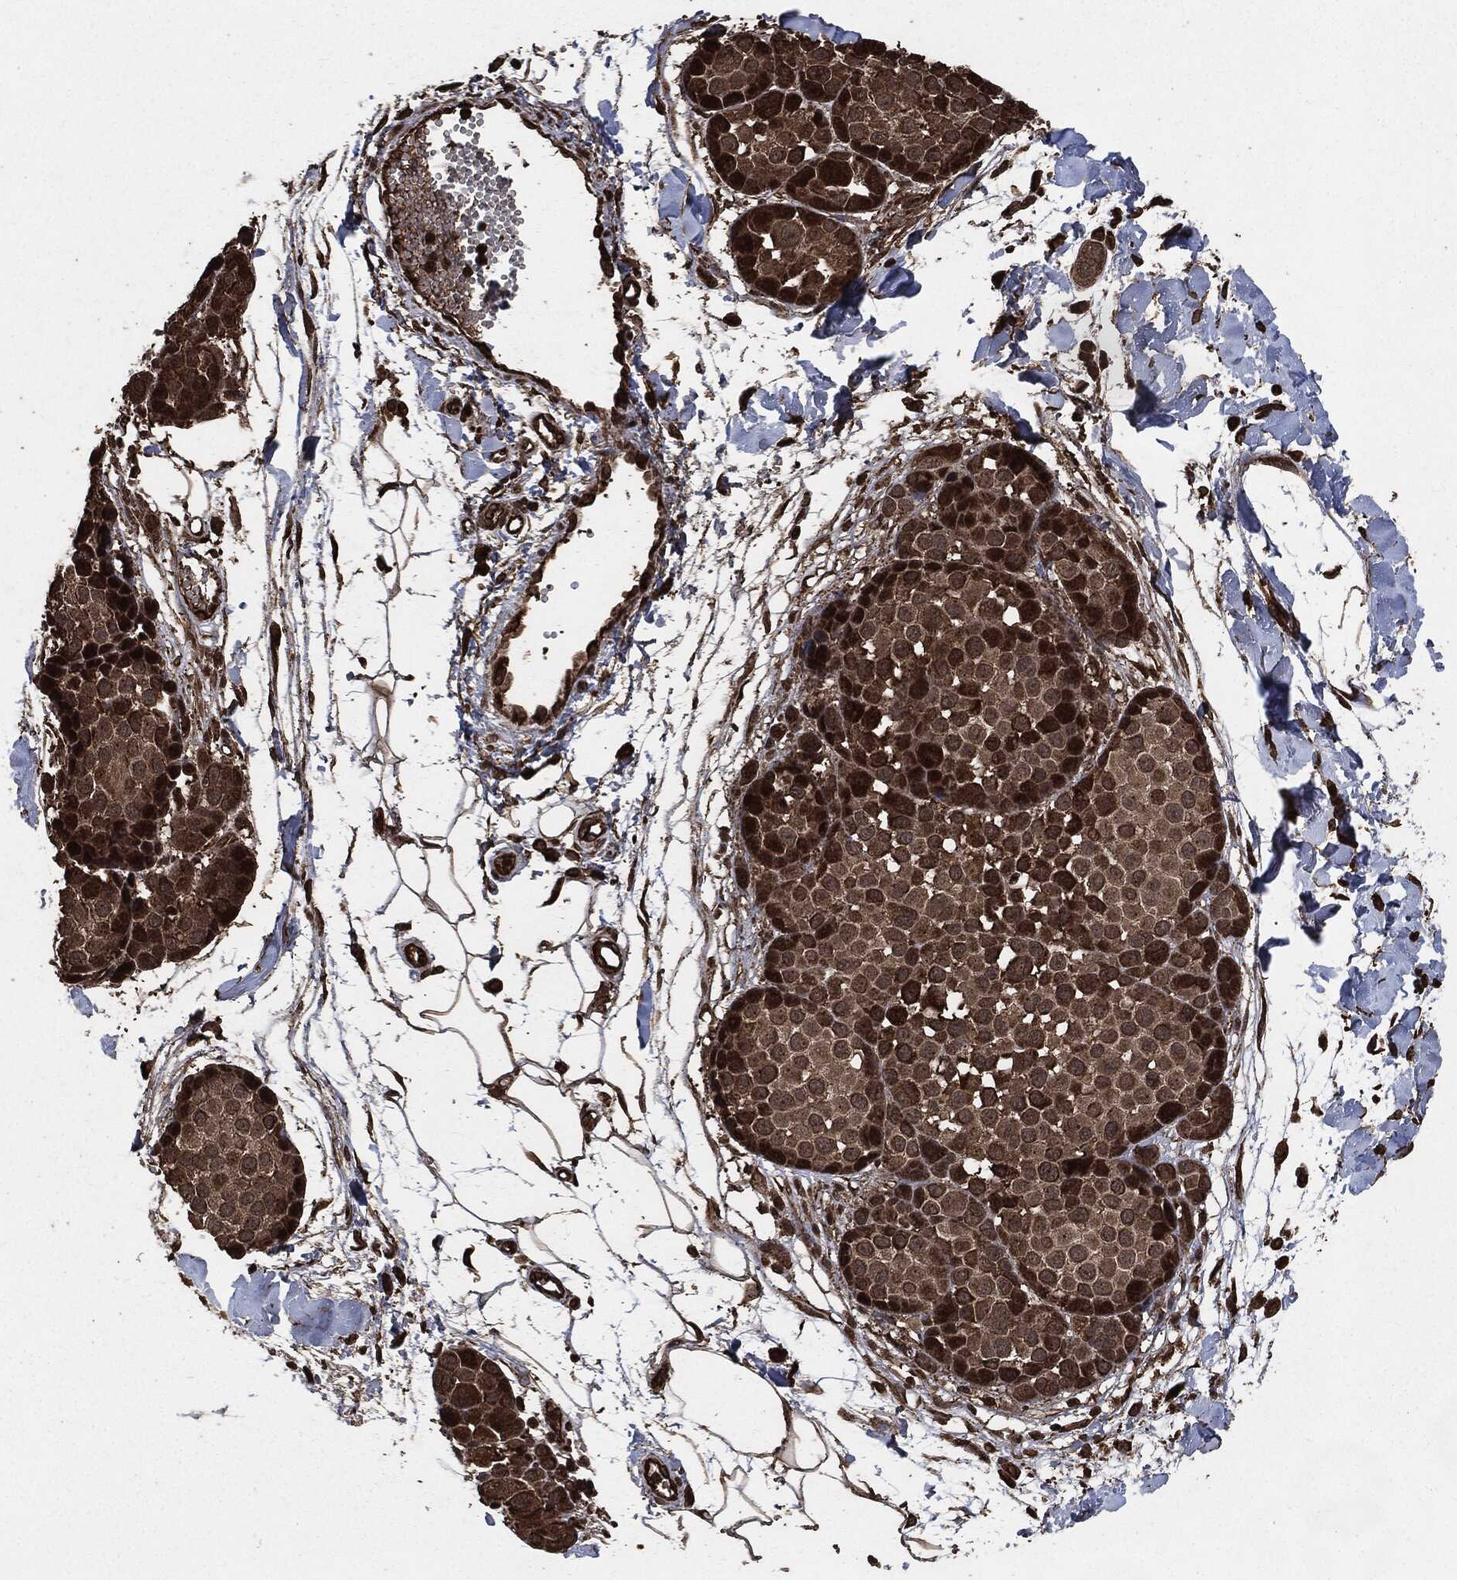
{"staining": {"intensity": "strong", "quantity": "<25%", "location": "cytoplasmic/membranous,nuclear"}, "tissue": "melanoma", "cell_type": "Tumor cells", "image_type": "cancer", "snomed": [{"axis": "morphology", "description": "Malignant melanoma, NOS"}, {"axis": "topography", "description": "Skin"}], "caption": "Immunohistochemistry (IHC) histopathology image of human malignant melanoma stained for a protein (brown), which displays medium levels of strong cytoplasmic/membranous and nuclear staining in approximately <25% of tumor cells.", "gene": "EGFR", "patient": {"sex": "female", "age": 86}}